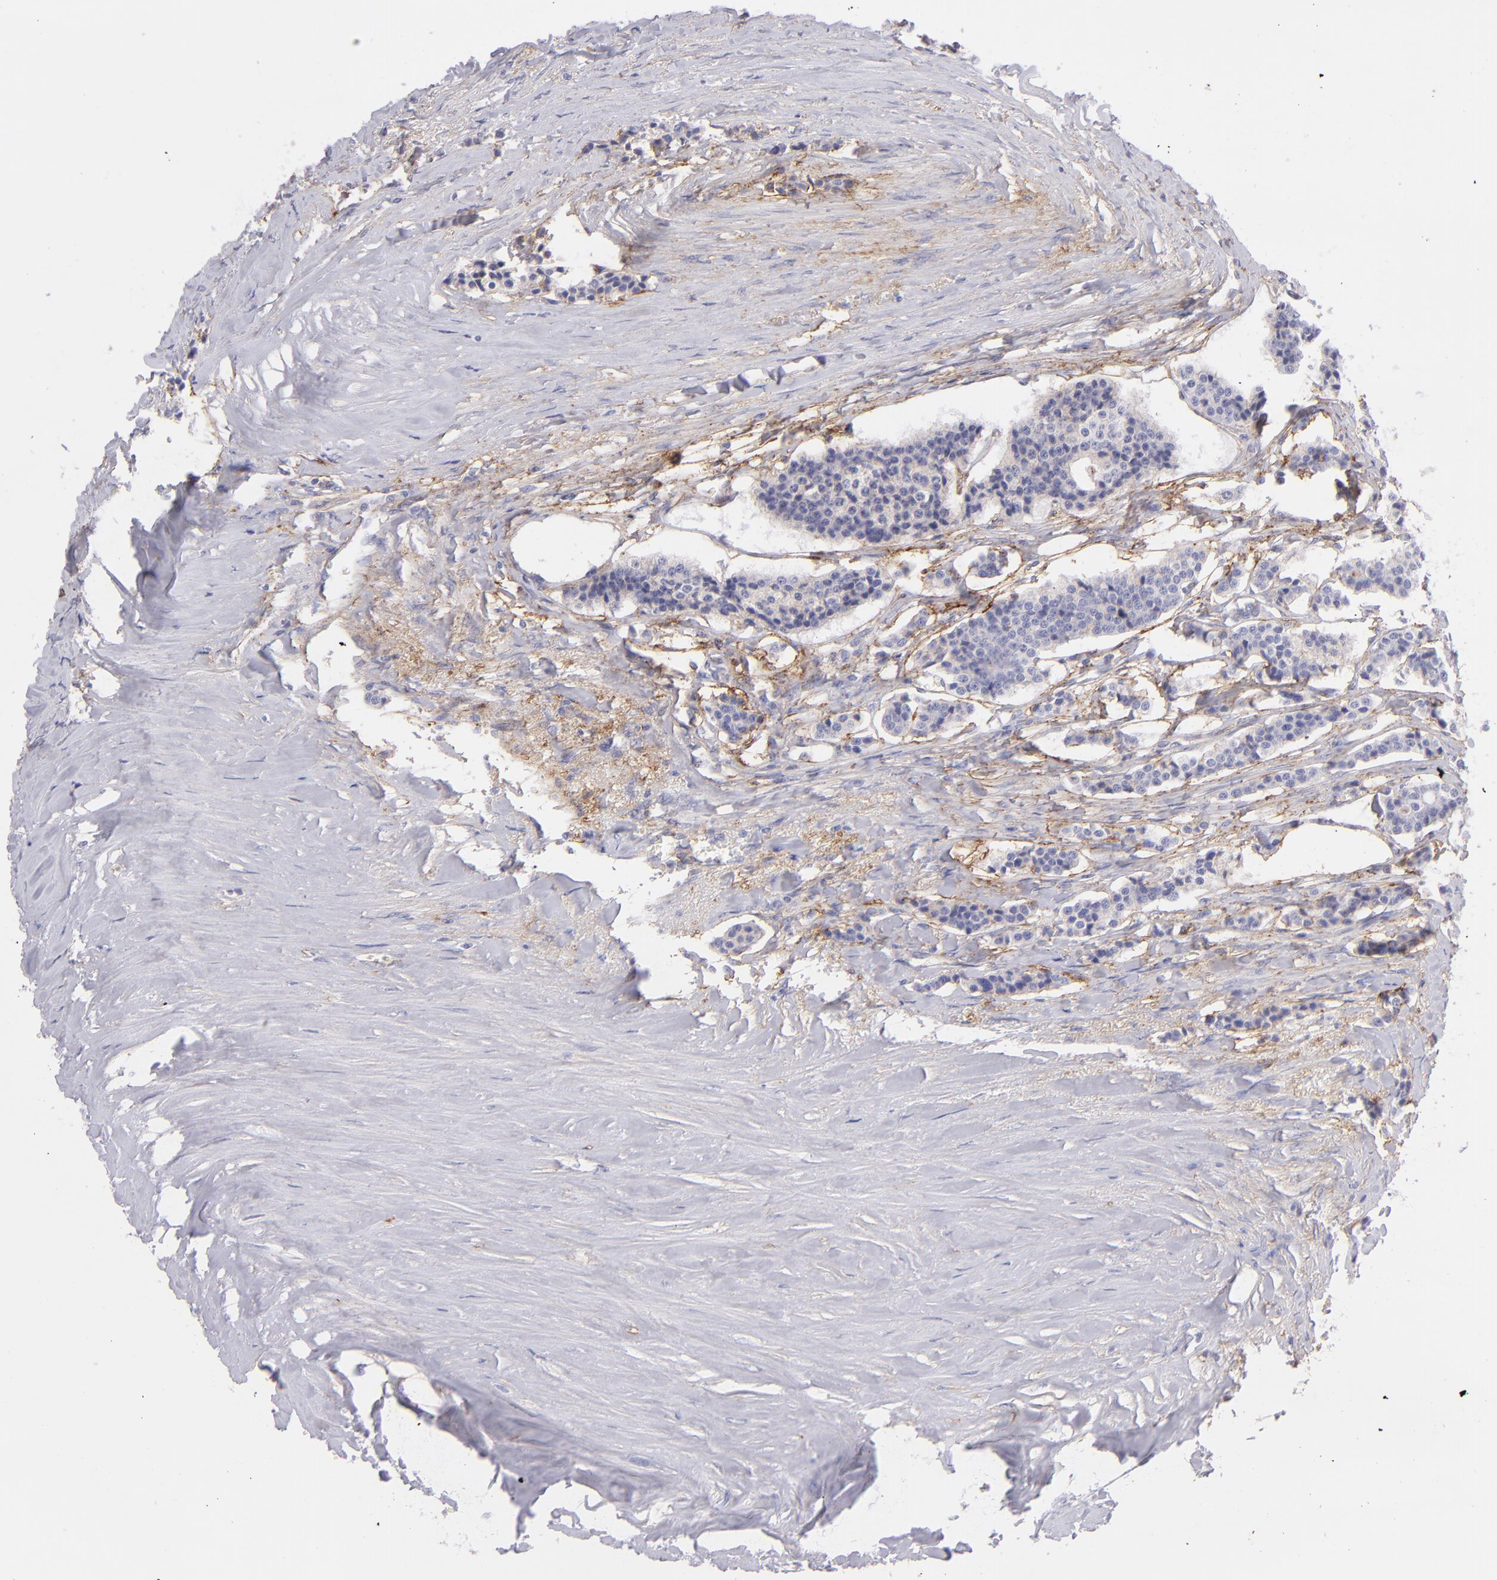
{"staining": {"intensity": "negative", "quantity": "none", "location": "none"}, "tissue": "carcinoid", "cell_type": "Tumor cells", "image_type": "cancer", "snomed": [{"axis": "morphology", "description": "Carcinoid, malignant, NOS"}, {"axis": "topography", "description": "Small intestine"}], "caption": "IHC of human carcinoid (malignant) demonstrates no positivity in tumor cells.", "gene": "CD81", "patient": {"sex": "male", "age": 63}}